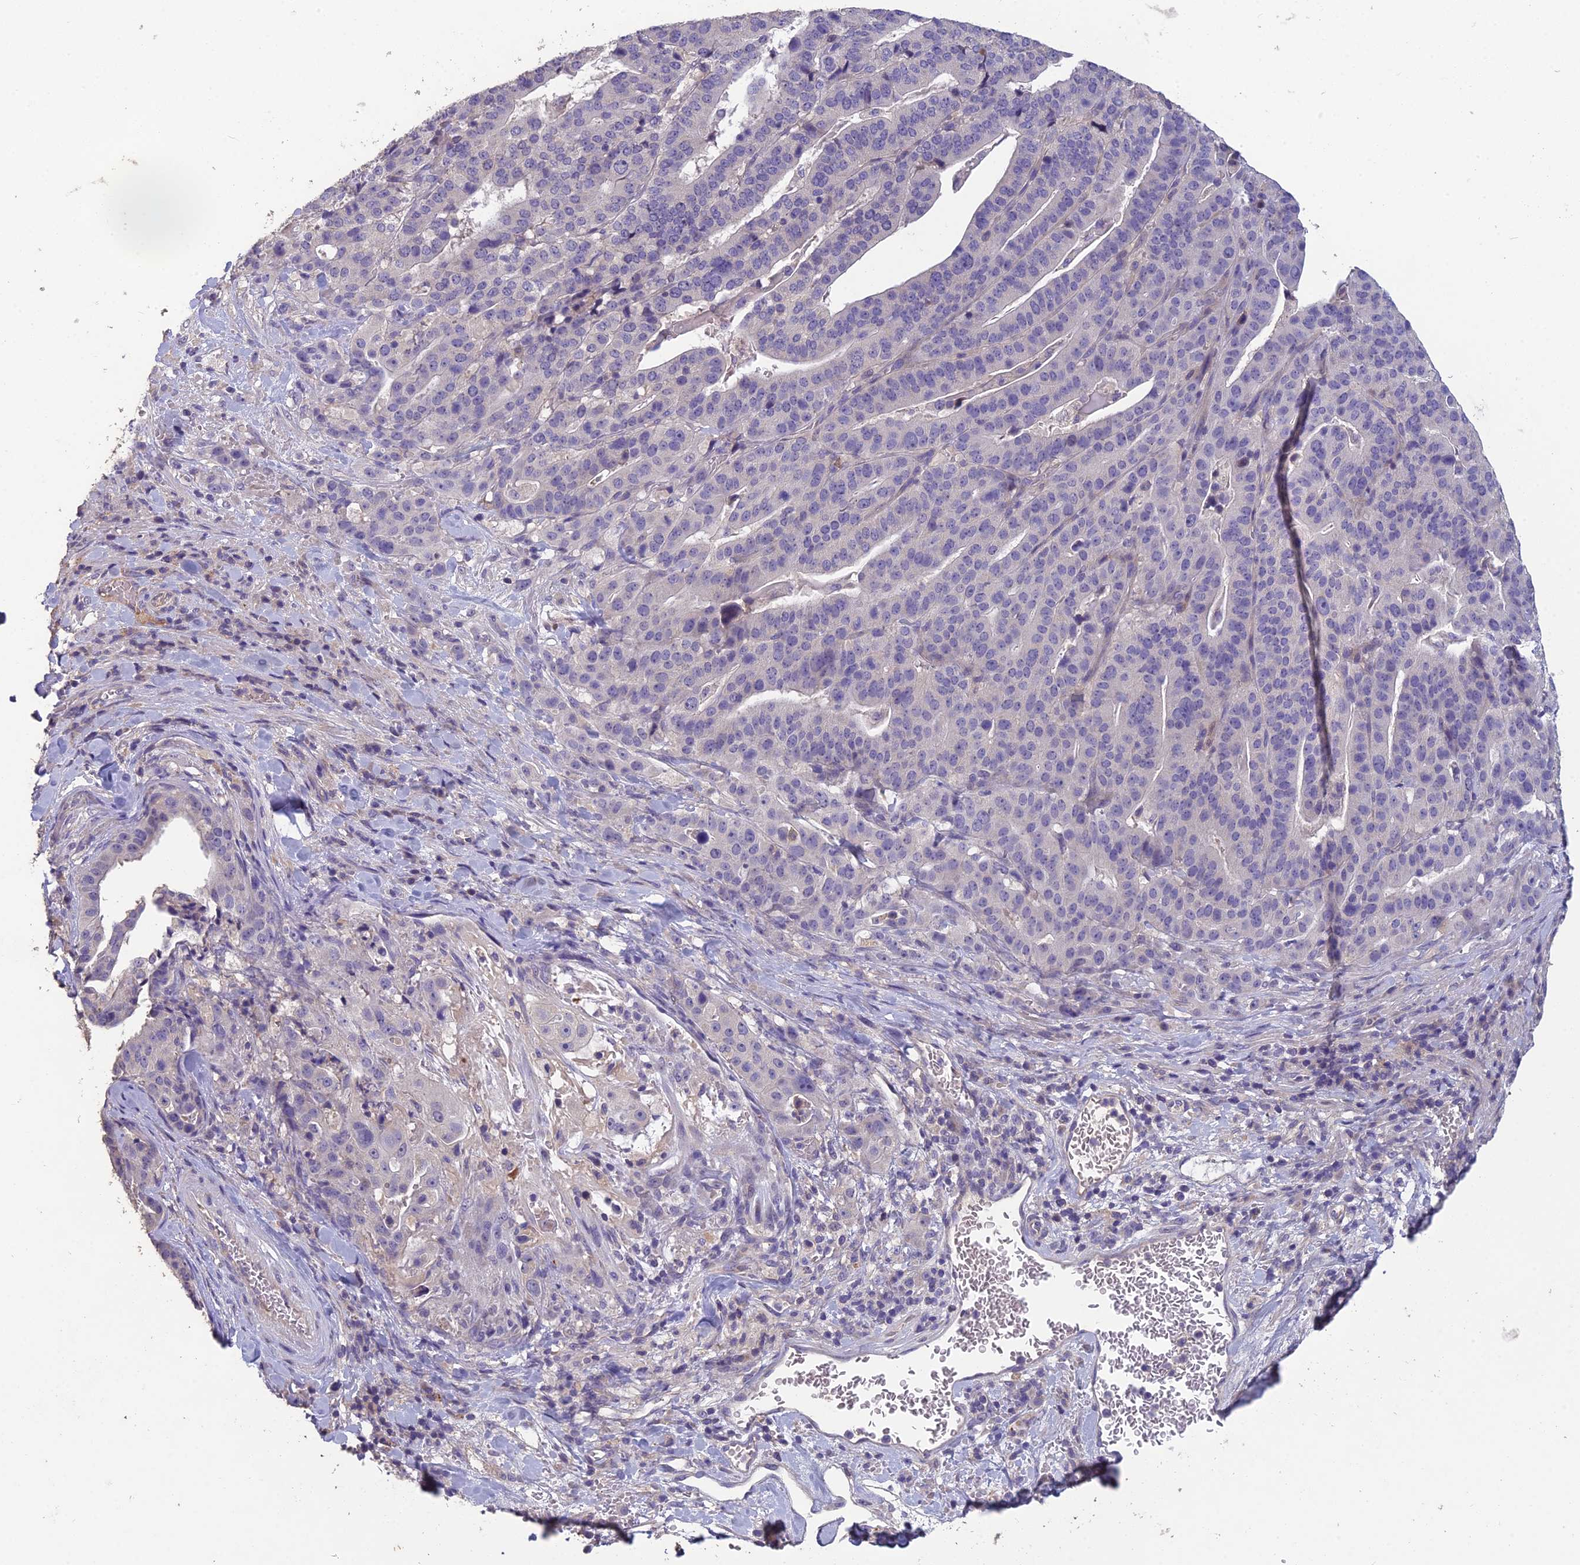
{"staining": {"intensity": "negative", "quantity": "none", "location": "none"}, "tissue": "stomach cancer", "cell_type": "Tumor cells", "image_type": "cancer", "snomed": [{"axis": "morphology", "description": "Adenocarcinoma, NOS"}, {"axis": "topography", "description": "Stomach"}], "caption": "This is a image of immunohistochemistry (IHC) staining of stomach cancer, which shows no expression in tumor cells. (DAB immunohistochemistry (IHC) with hematoxylin counter stain).", "gene": "CEACAM16", "patient": {"sex": "male", "age": 48}}